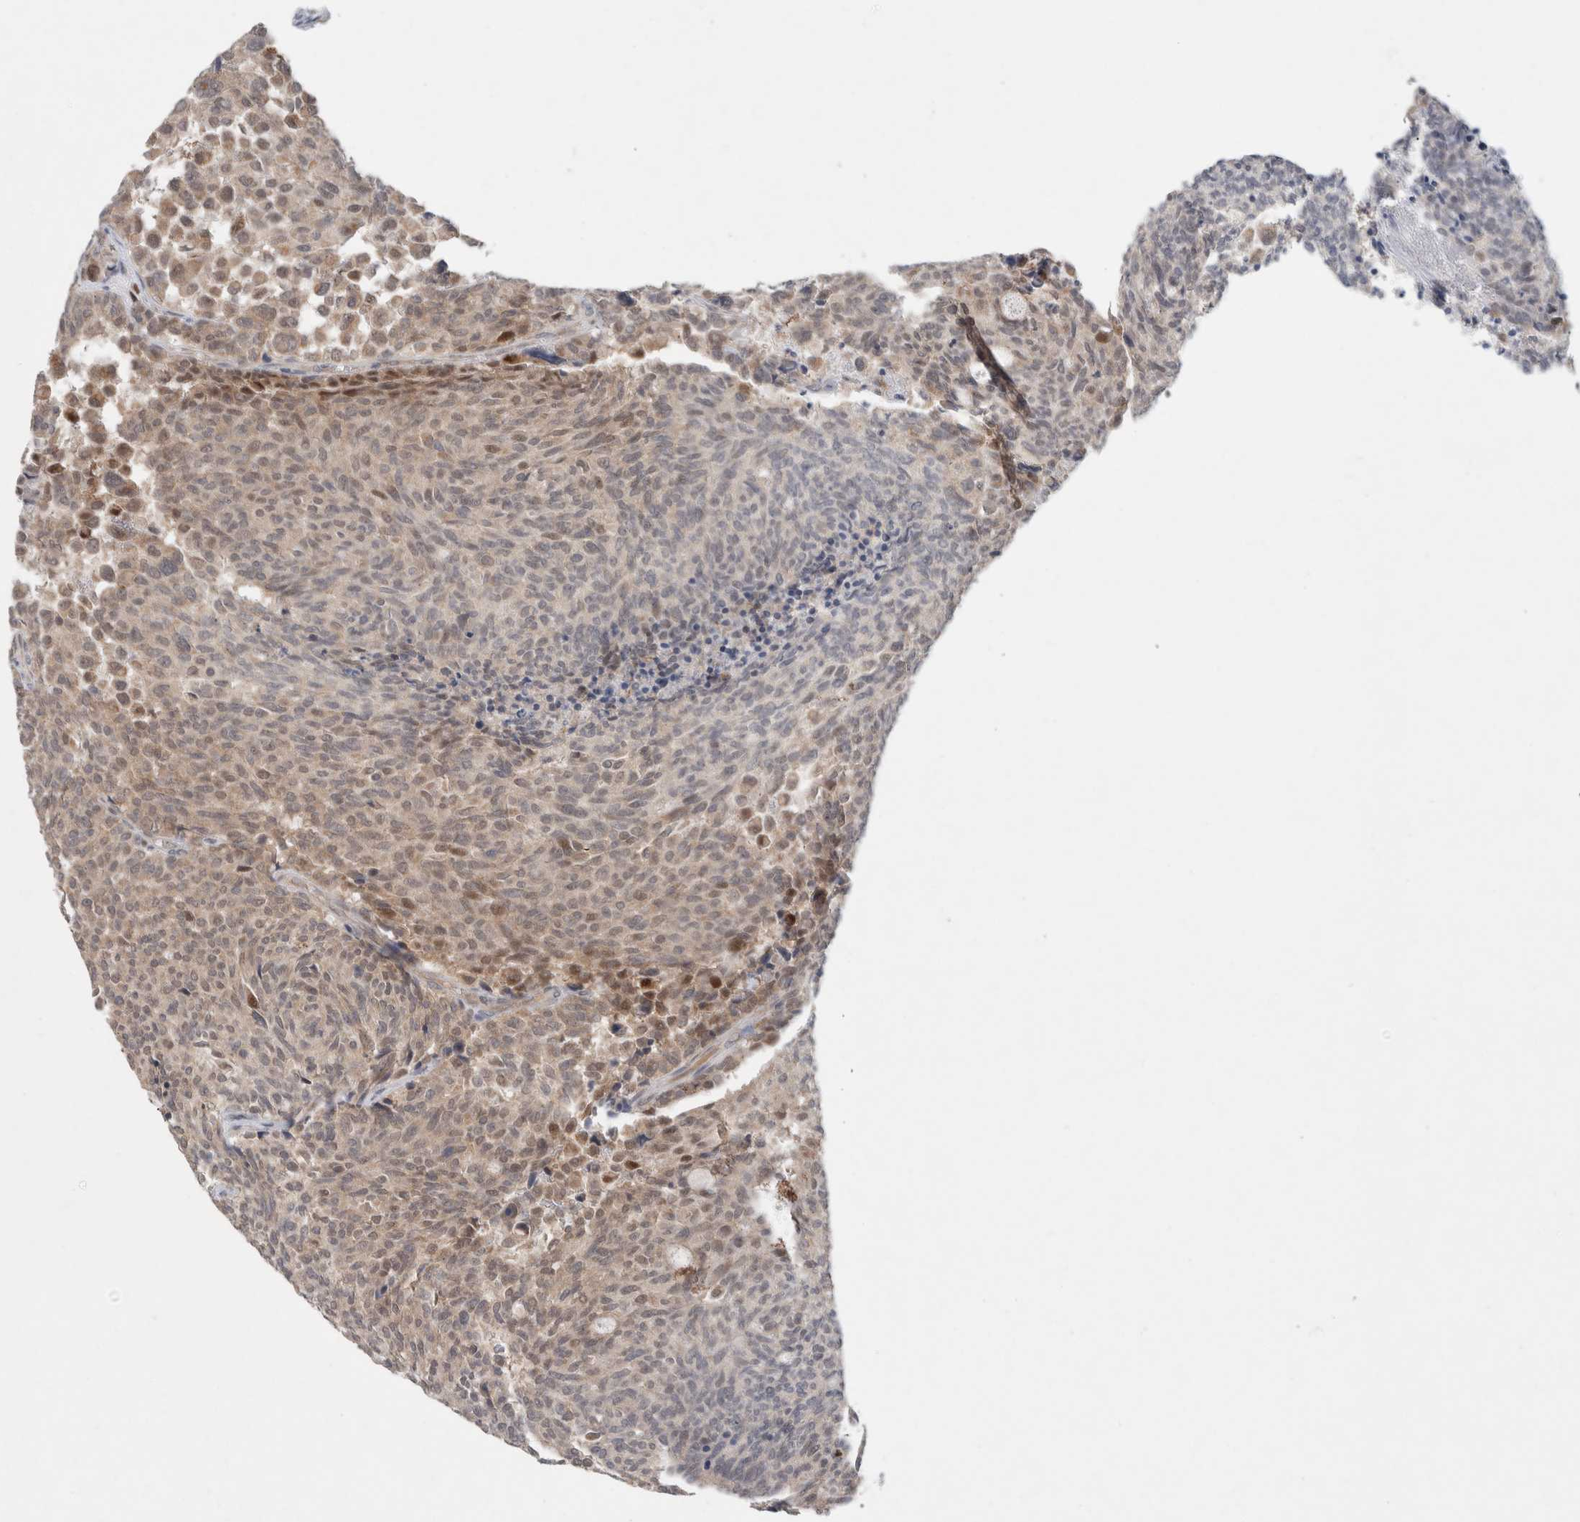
{"staining": {"intensity": "weak", "quantity": "25%-75%", "location": "cytoplasmic/membranous,nuclear"}, "tissue": "carcinoid", "cell_type": "Tumor cells", "image_type": "cancer", "snomed": [{"axis": "morphology", "description": "Carcinoid, malignant, NOS"}, {"axis": "topography", "description": "Pancreas"}], "caption": "Weak cytoplasmic/membranous and nuclear positivity is appreciated in approximately 25%-75% of tumor cells in carcinoid.", "gene": "RASAL2", "patient": {"sex": "female", "age": 54}}